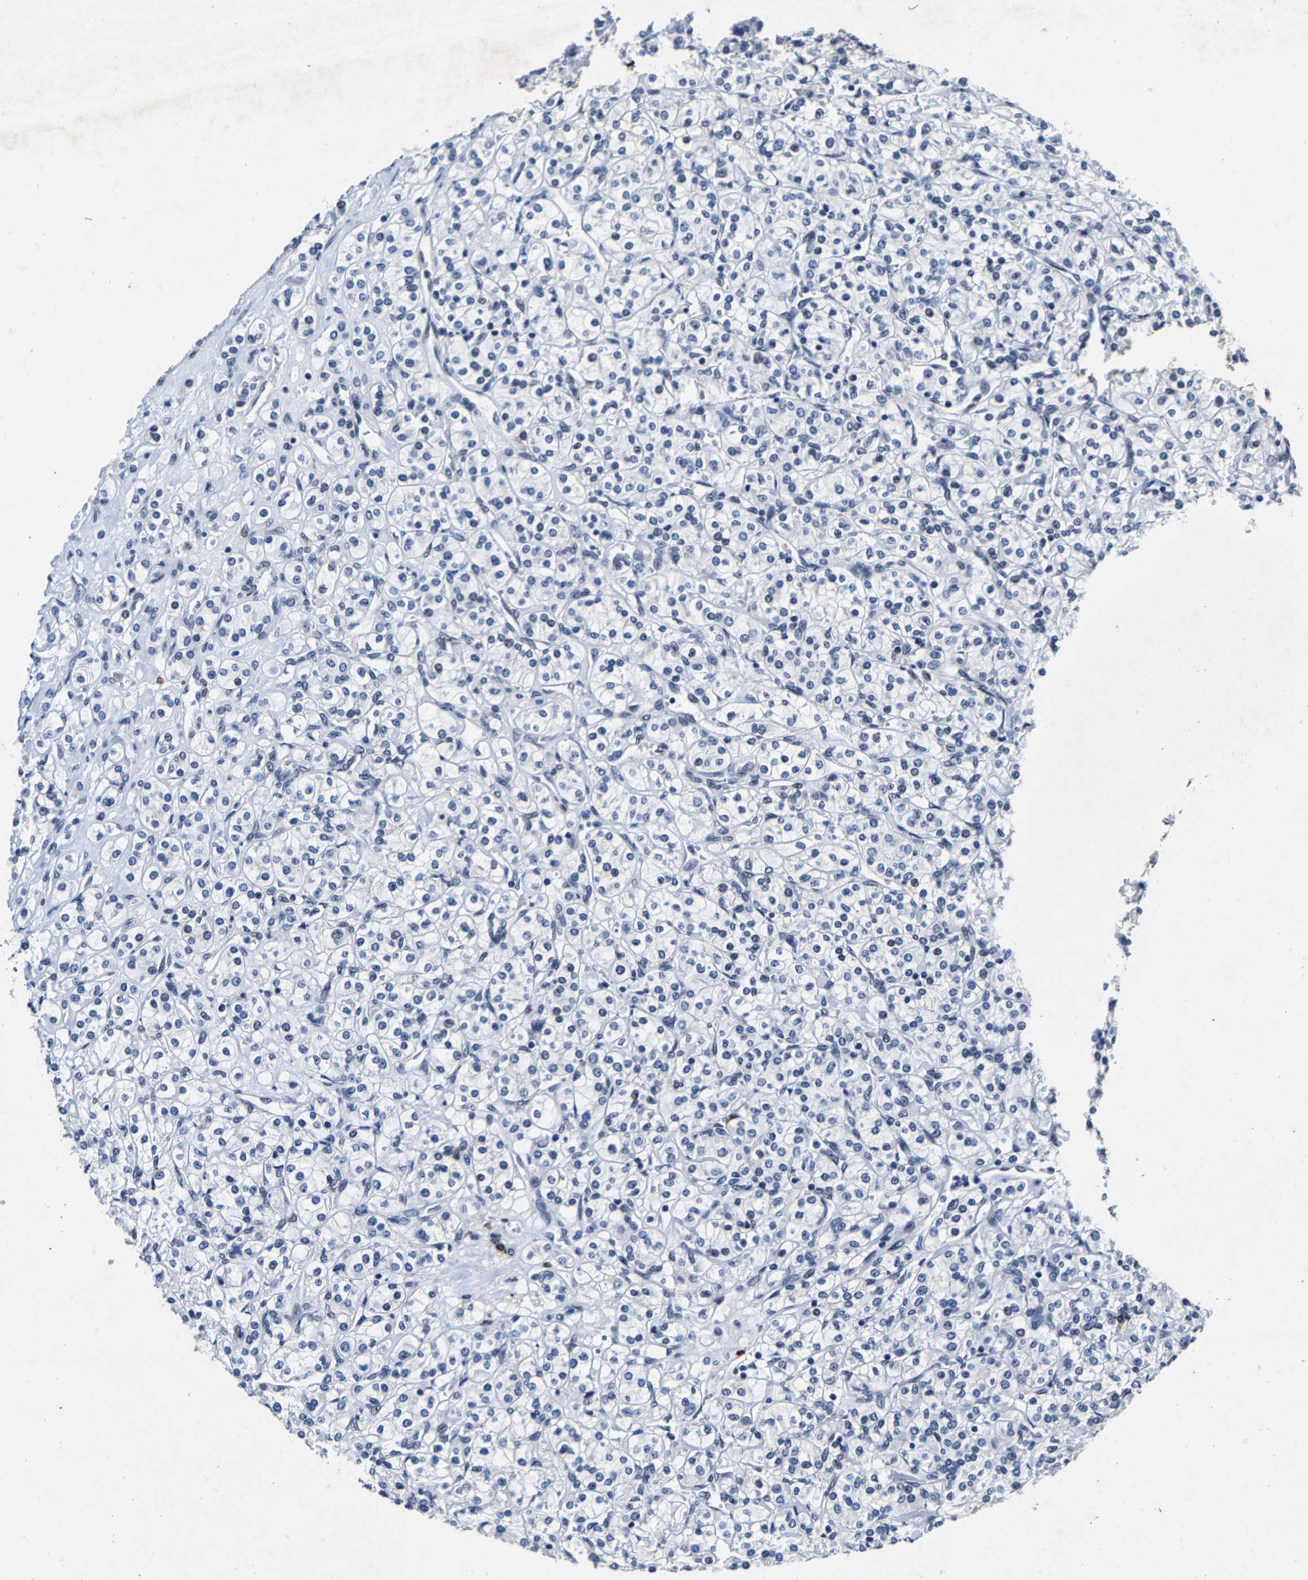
{"staining": {"intensity": "negative", "quantity": "none", "location": "none"}, "tissue": "renal cancer", "cell_type": "Tumor cells", "image_type": "cancer", "snomed": [{"axis": "morphology", "description": "Adenocarcinoma, NOS"}, {"axis": "topography", "description": "Kidney"}], "caption": "High power microscopy photomicrograph of an immunohistochemistry (IHC) histopathology image of renal cancer (adenocarcinoma), revealing no significant positivity in tumor cells.", "gene": "UBN2", "patient": {"sex": "male", "age": 77}}